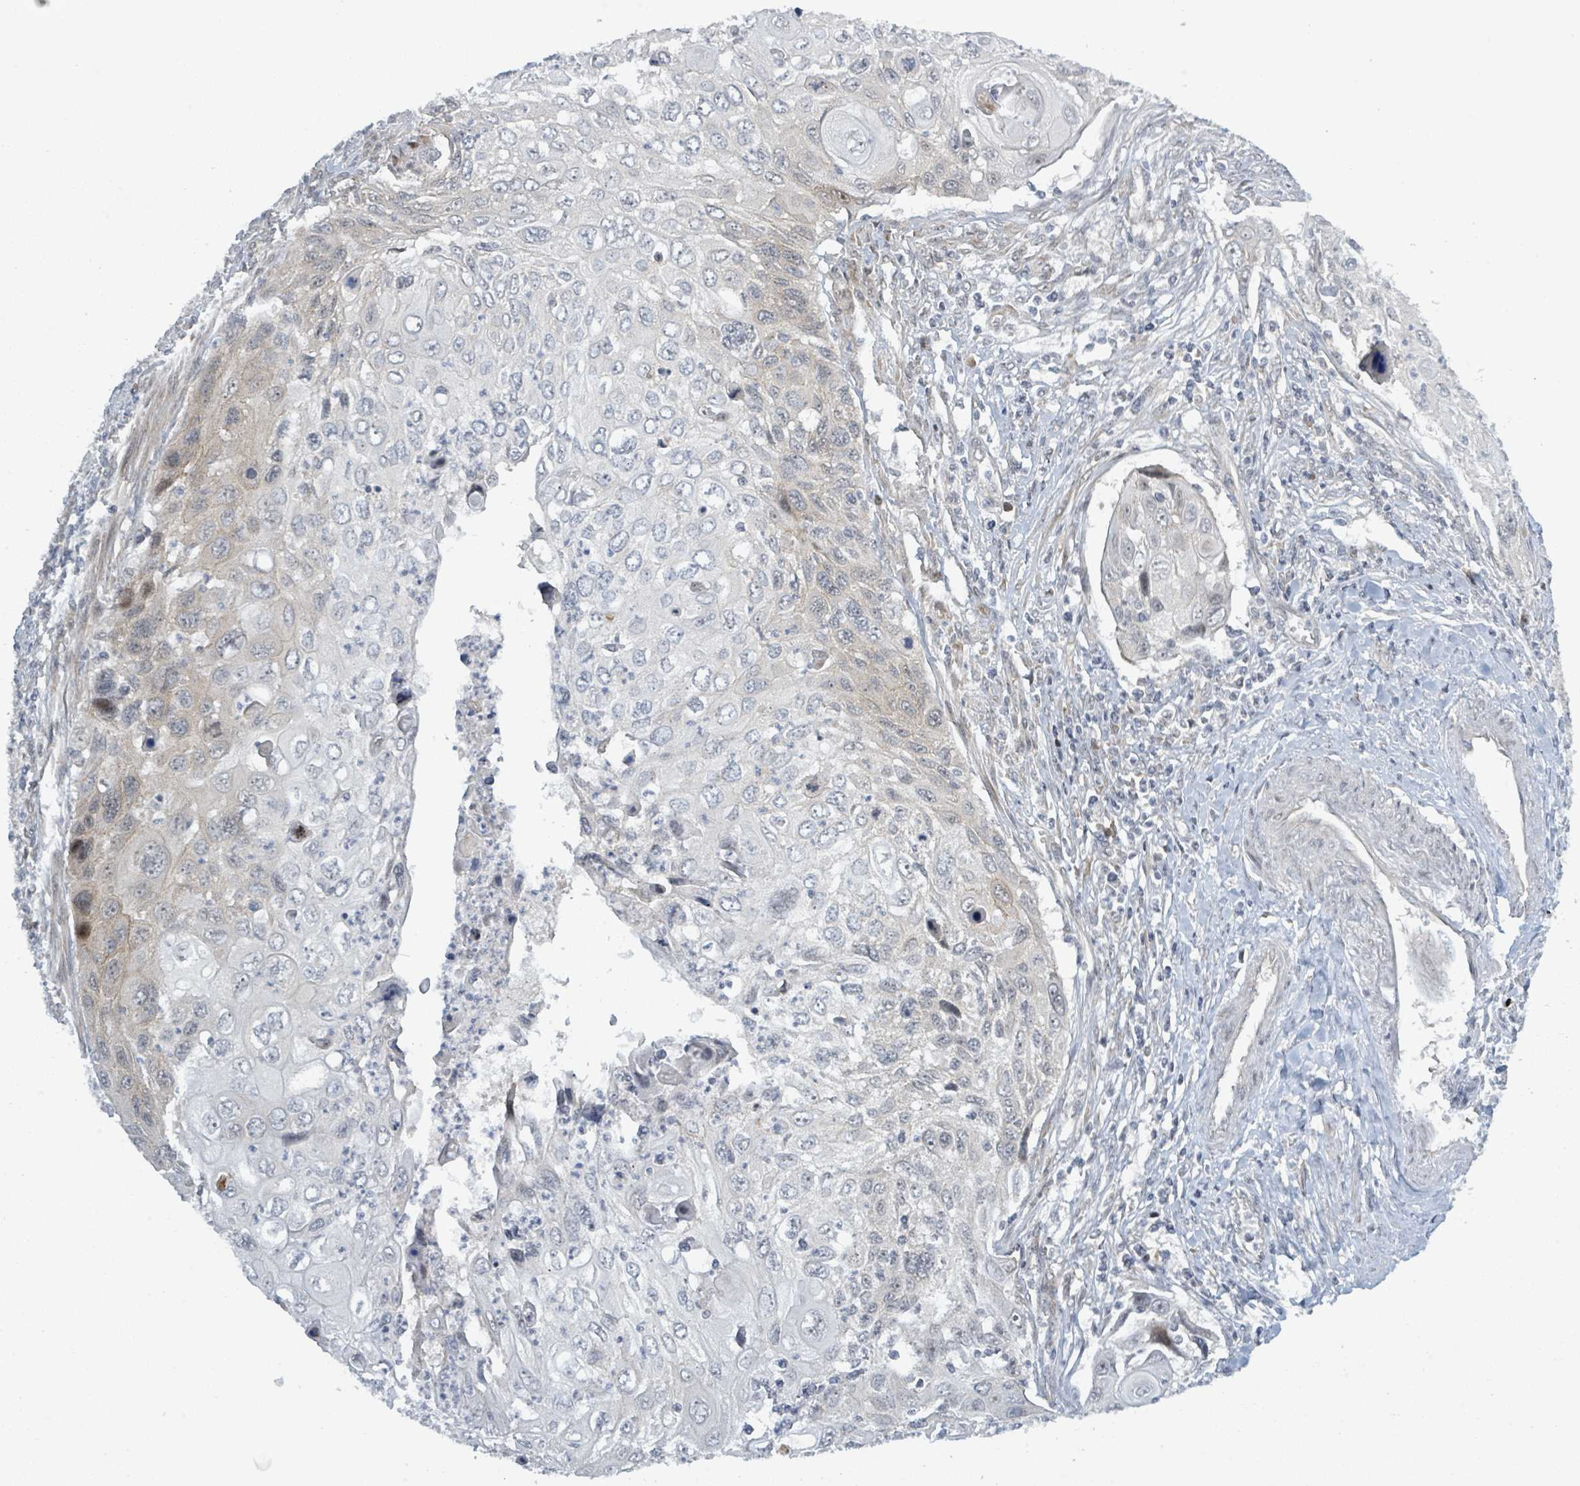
{"staining": {"intensity": "negative", "quantity": "none", "location": "none"}, "tissue": "cervical cancer", "cell_type": "Tumor cells", "image_type": "cancer", "snomed": [{"axis": "morphology", "description": "Squamous cell carcinoma, NOS"}, {"axis": "topography", "description": "Cervix"}], "caption": "High magnification brightfield microscopy of squamous cell carcinoma (cervical) stained with DAB (brown) and counterstained with hematoxylin (blue): tumor cells show no significant staining. (DAB immunohistochemistry with hematoxylin counter stain).", "gene": "RPL32", "patient": {"sex": "female", "age": 70}}